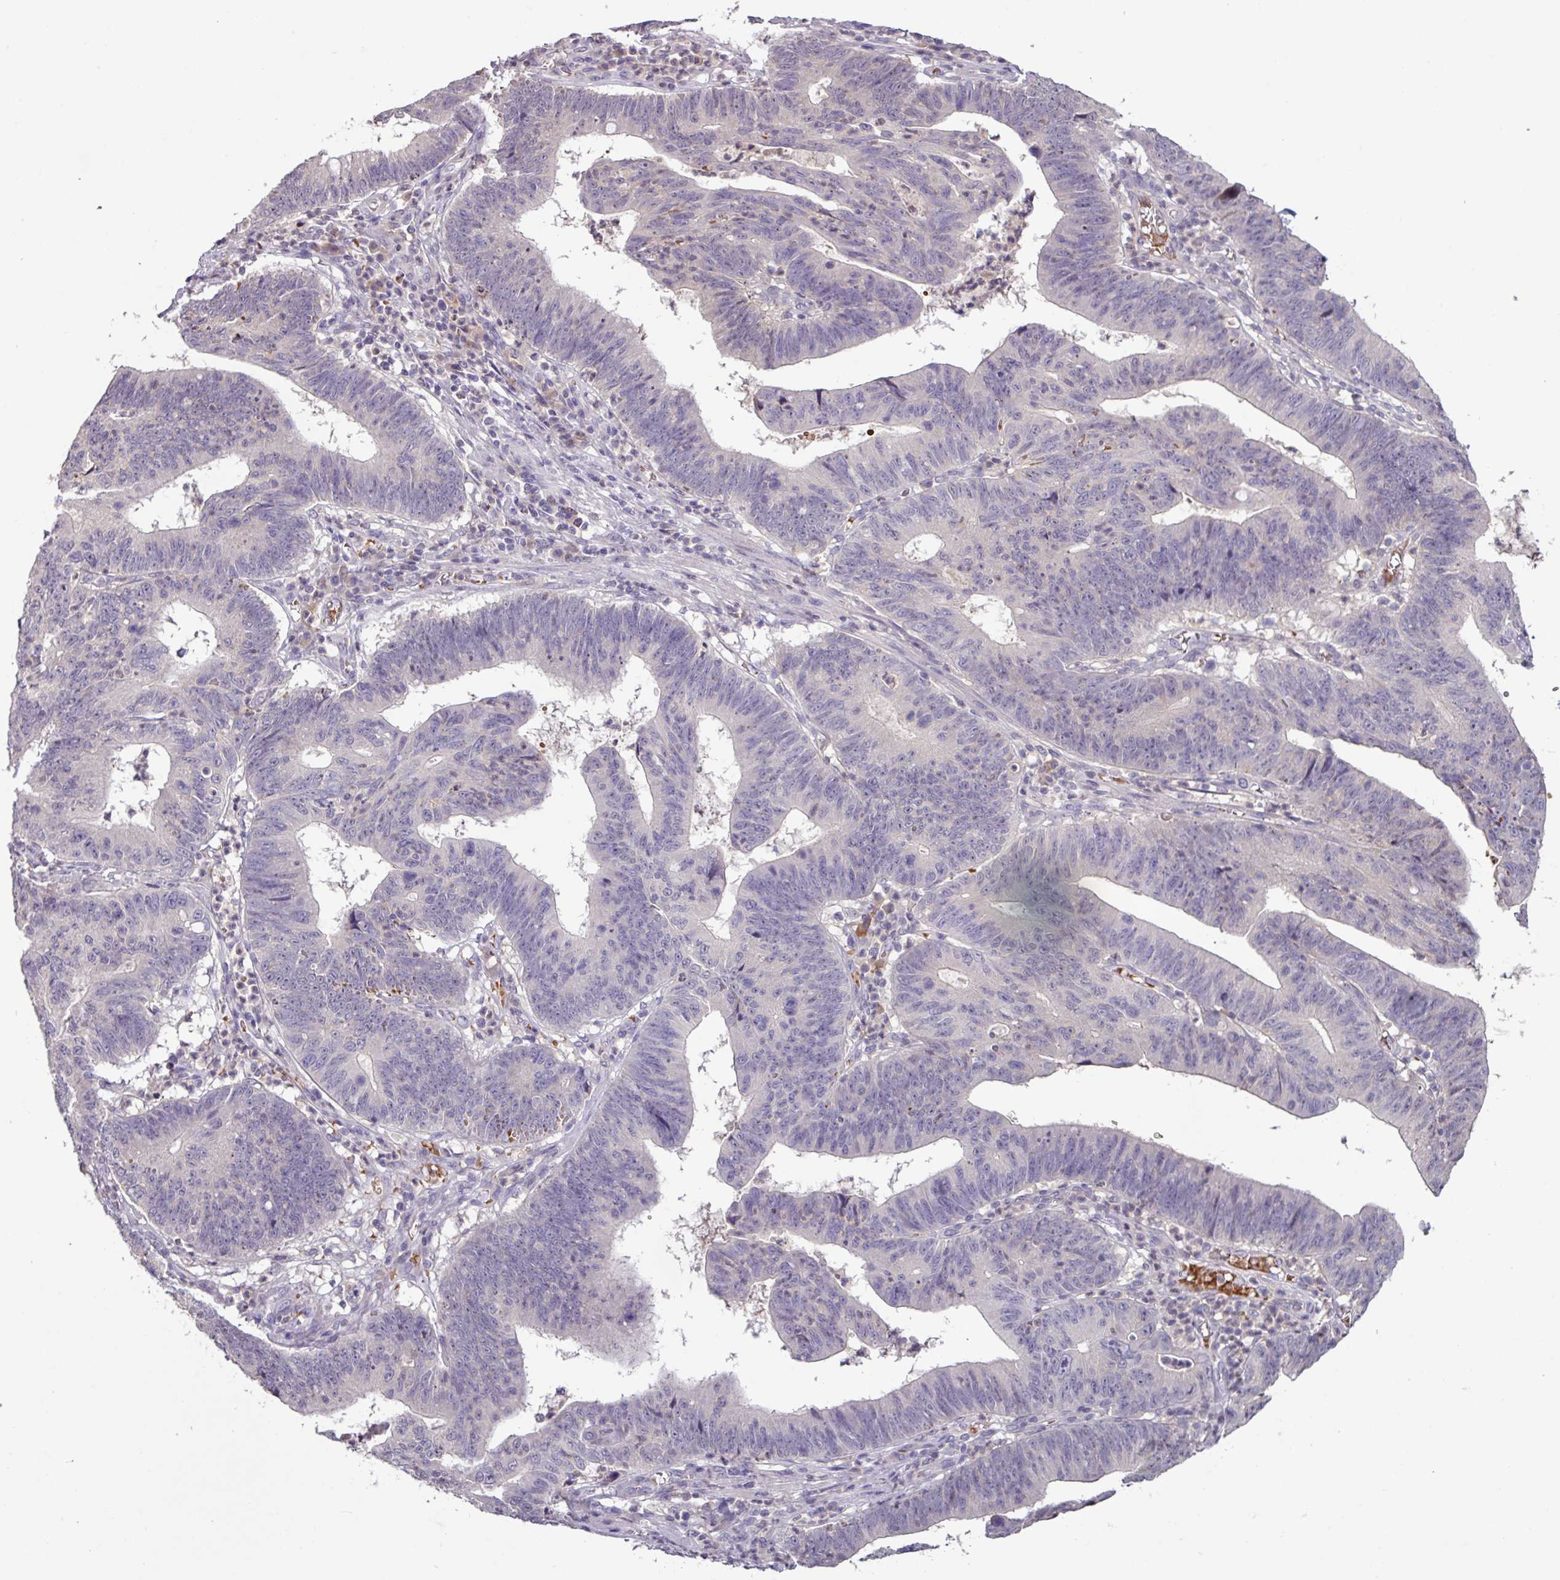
{"staining": {"intensity": "negative", "quantity": "none", "location": "none"}, "tissue": "stomach cancer", "cell_type": "Tumor cells", "image_type": "cancer", "snomed": [{"axis": "morphology", "description": "Adenocarcinoma, NOS"}, {"axis": "topography", "description": "Stomach"}], "caption": "The immunohistochemistry image has no significant positivity in tumor cells of stomach cancer (adenocarcinoma) tissue.", "gene": "SLC5A10", "patient": {"sex": "male", "age": 59}}